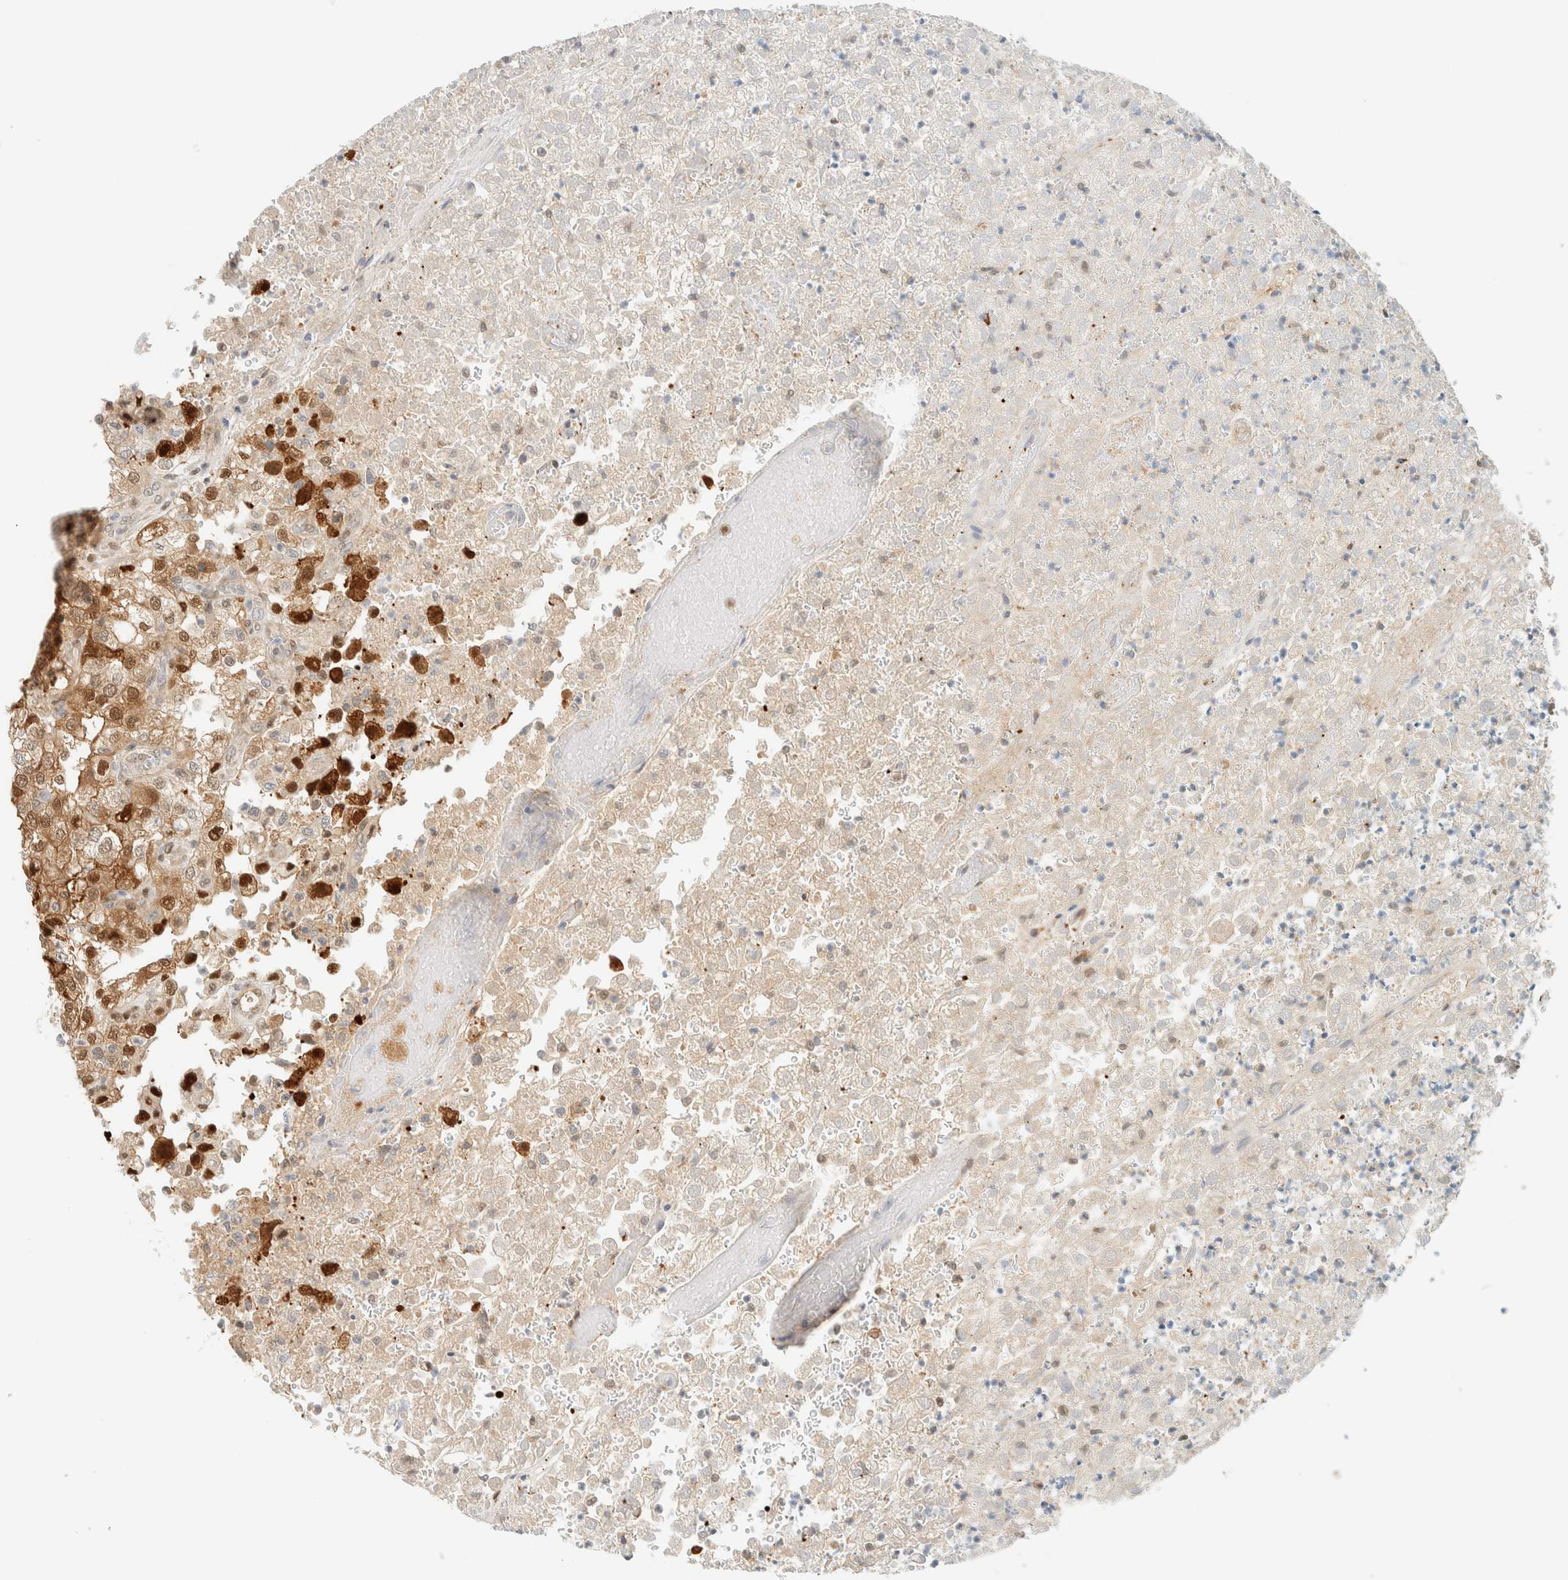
{"staining": {"intensity": "strong", "quantity": ">75%", "location": "cytoplasmic/membranous,nuclear"}, "tissue": "renal cancer", "cell_type": "Tumor cells", "image_type": "cancer", "snomed": [{"axis": "morphology", "description": "Adenocarcinoma, NOS"}, {"axis": "topography", "description": "Kidney"}], "caption": "Tumor cells display high levels of strong cytoplasmic/membranous and nuclear positivity in approximately >75% of cells in renal cancer.", "gene": "ZBTB37", "patient": {"sex": "female", "age": 54}}